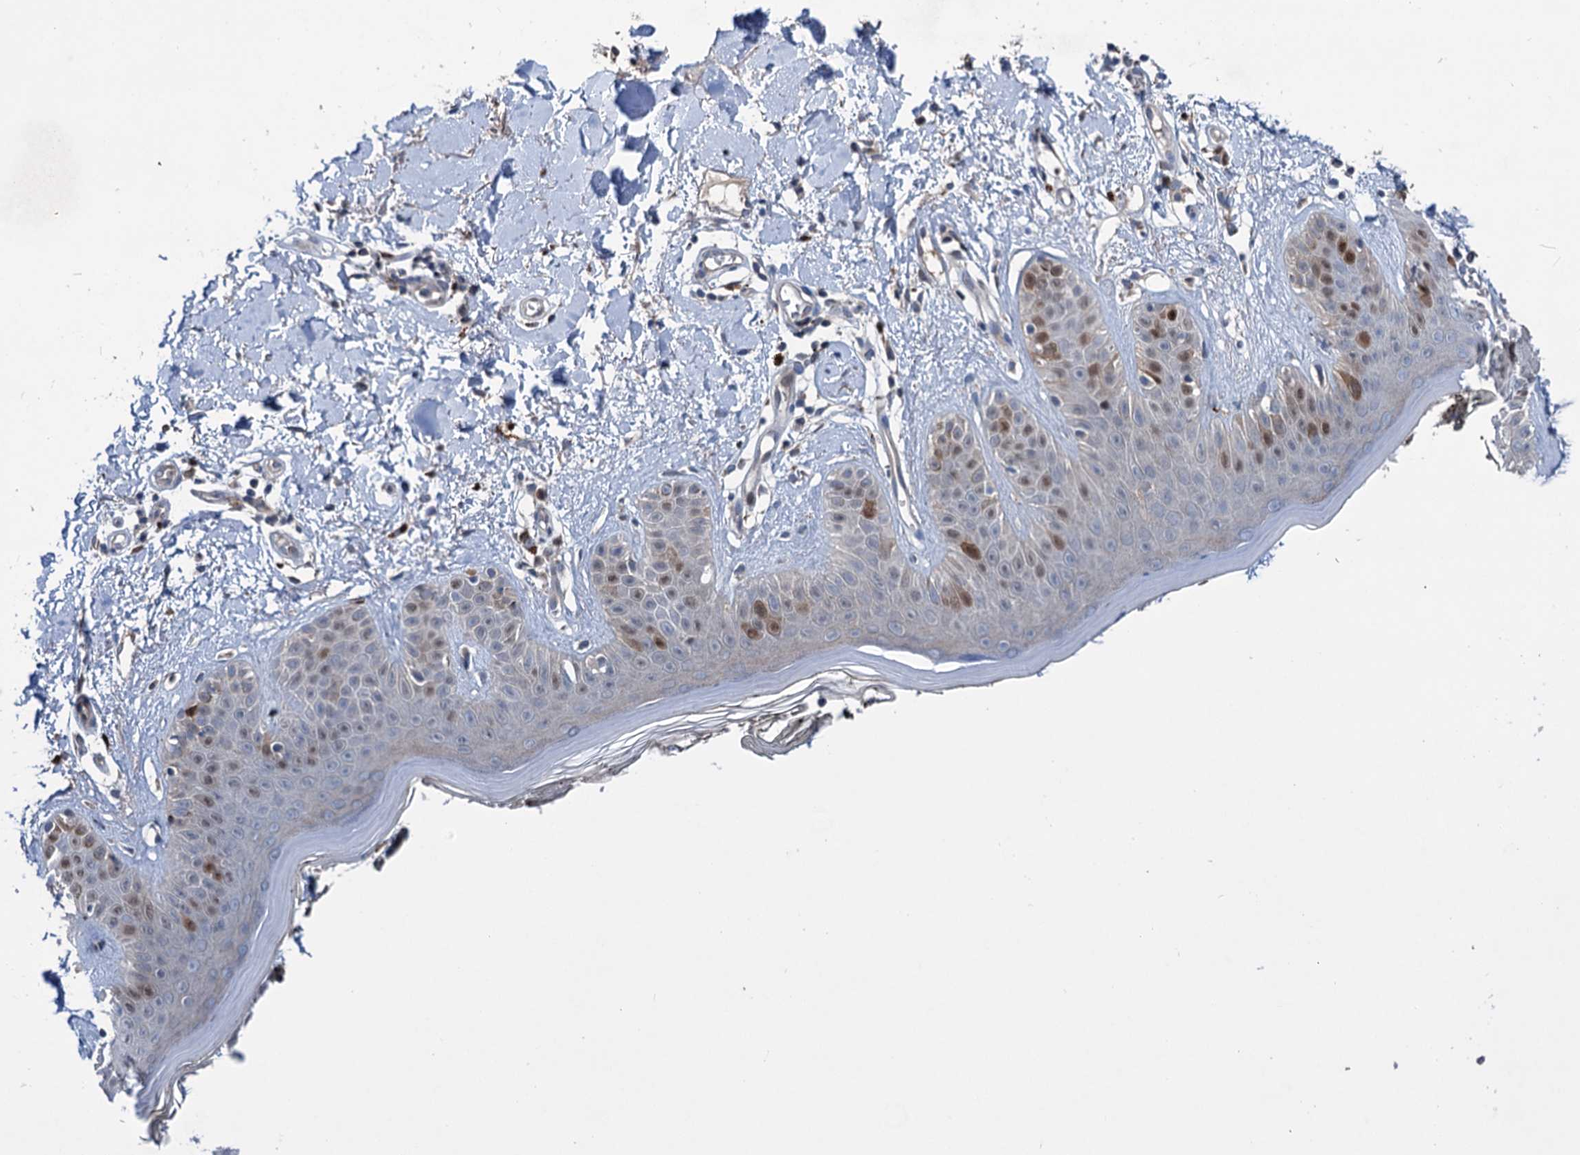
{"staining": {"intensity": "negative", "quantity": "none", "location": "none"}, "tissue": "skin", "cell_type": "Fibroblasts", "image_type": "normal", "snomed": [{"axis": "morphology", "description": "Normal tissue, NOS"}, {"axis": "topography", "description": "Skin"}], "caption": "Fibroblasts show no significant protein positivity in benign skin. Nuclei are stained in blue.", "gene": "NCAPD2", "patient": {"sex": "female", "age": 64}}